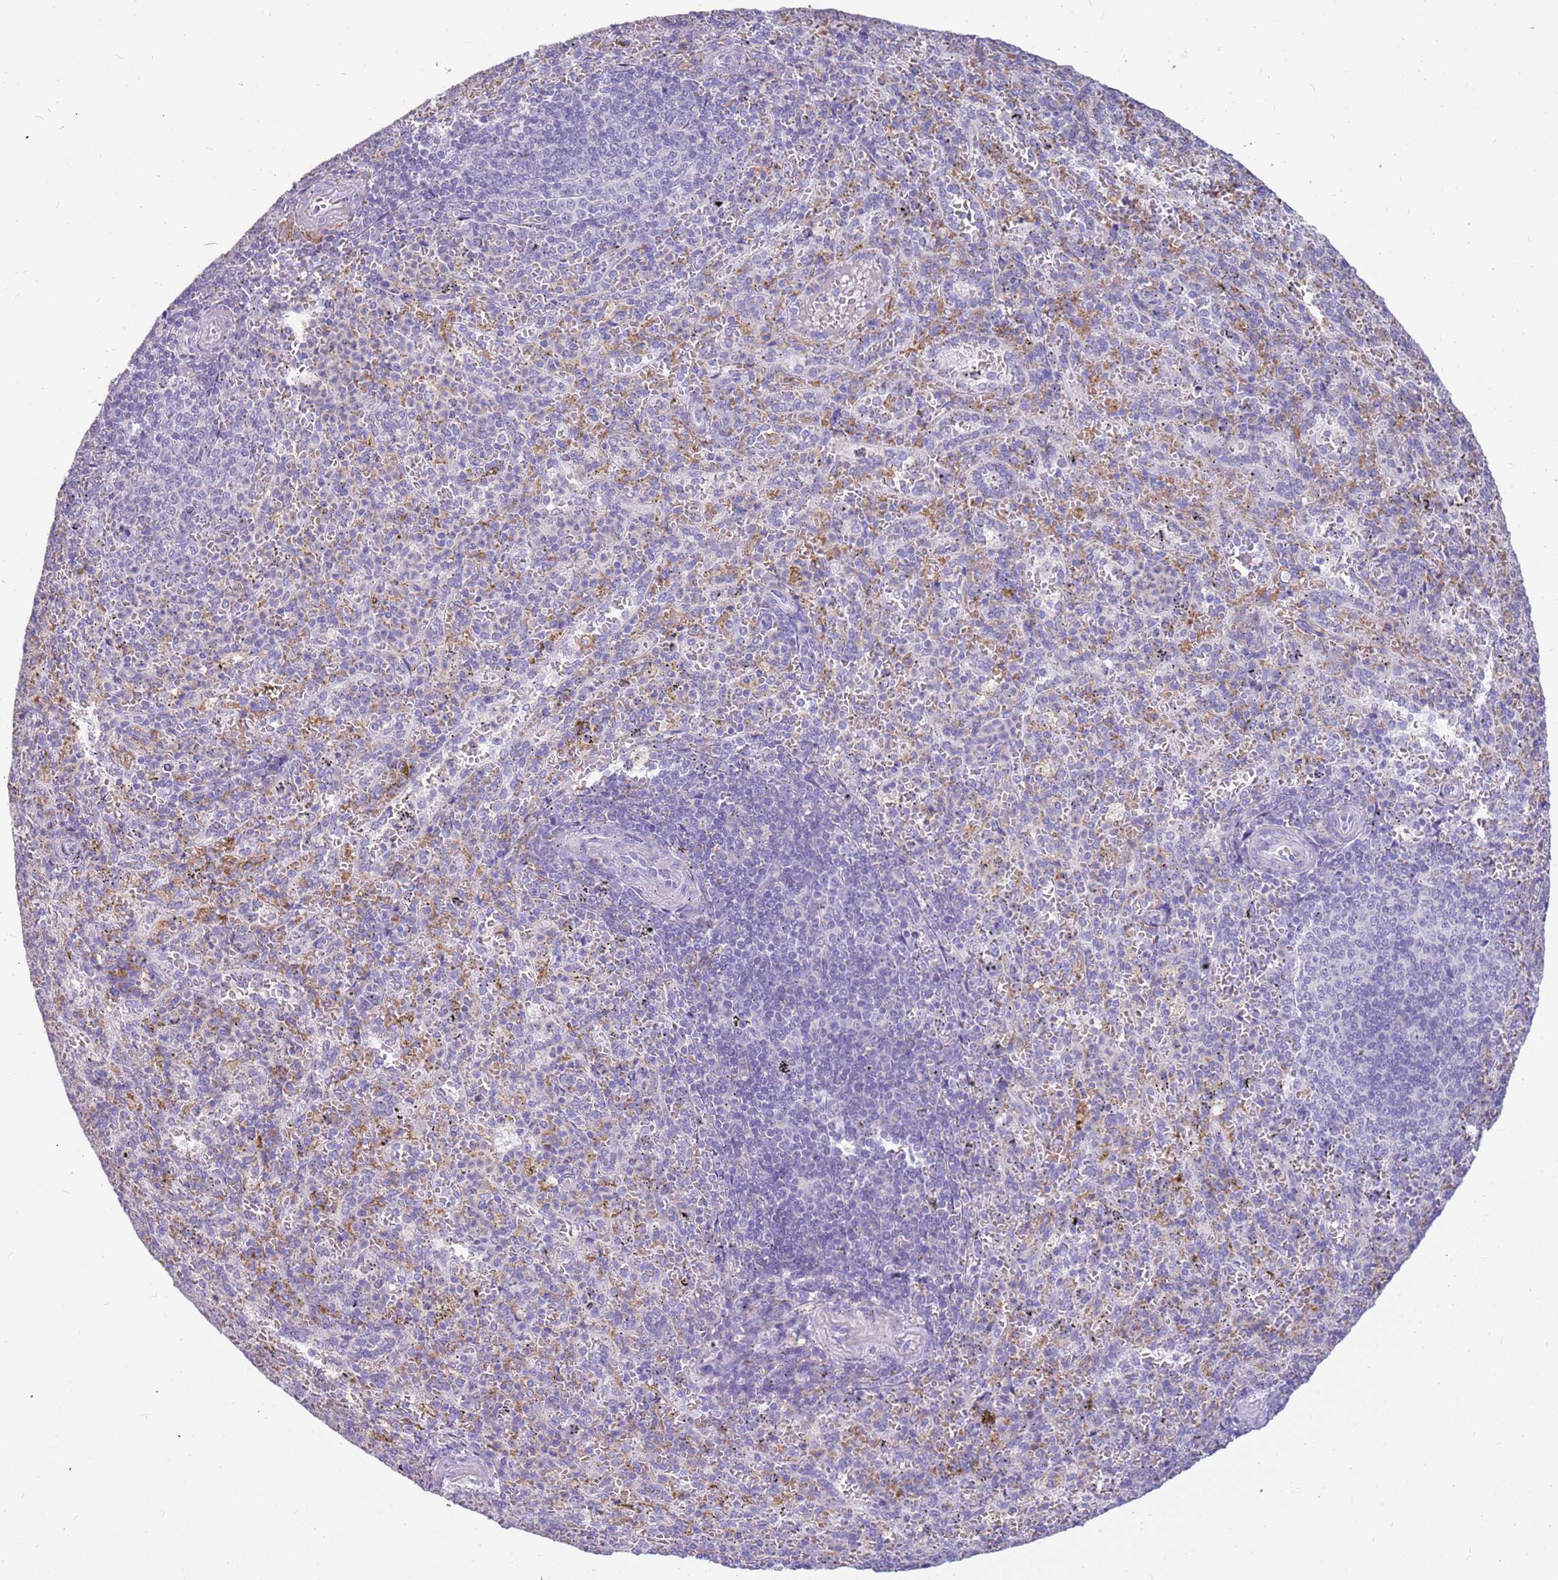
{"staining": {"intensity": "negative", "quantity": "none", "location": "none"}, "tissue": "spleen", "cell_type": "Cells in red pulp", "image_type": "normal", "snomed": [{"axis": "morphology", "description": "Normal tissue, NOS"}, {"axis": "topography", "description": "Spleen"}], "caption": "Cells in red pulp are negative for brown protein staining in unremarkable spleen. Brightfield microscopy of immunohistochemistry (IHC) stained with DAB (3,3'-diaminobenzidine) (brown) and hematoxylin (blue), captured at high magnification.", "gene": "RHCG", "patient": {"sex": "female", "age": 21}}